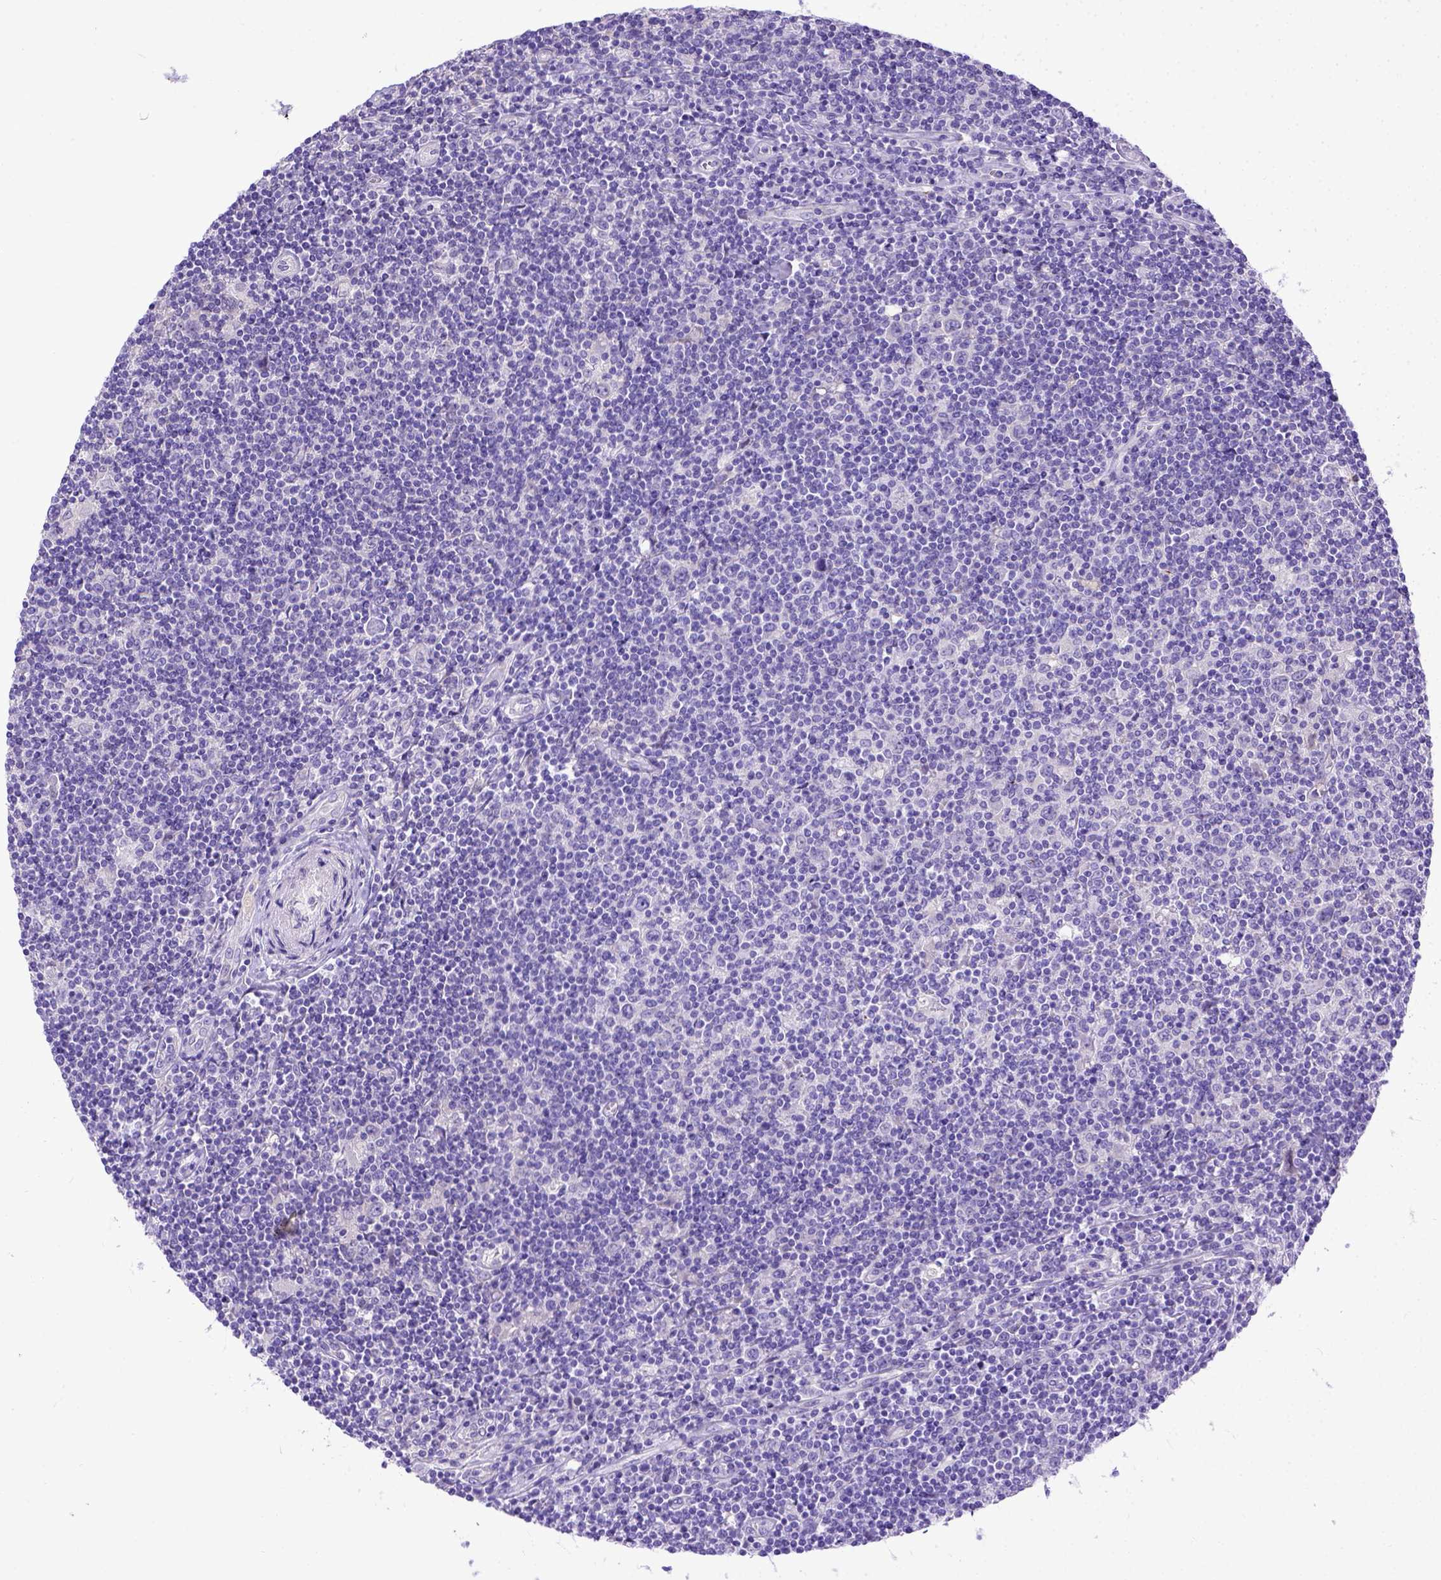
{"staining": {"intensity": "negative", "quantity": "none", "location": "none"}, "tissue": "lymphoma", "cell_type": "Tumor cells", "image_type": "cancer", "snomed": [{"axis": "morphology", "description": "Hodgkin's disease, NOS"}, {"axis": "topography", "description": "Lymph node"}], "caption": "Image shows no significant protein positivity in tumor cells of lymphoma.", "gene": "CFAP300", "patient": {"sex": "male", "age": 40}}